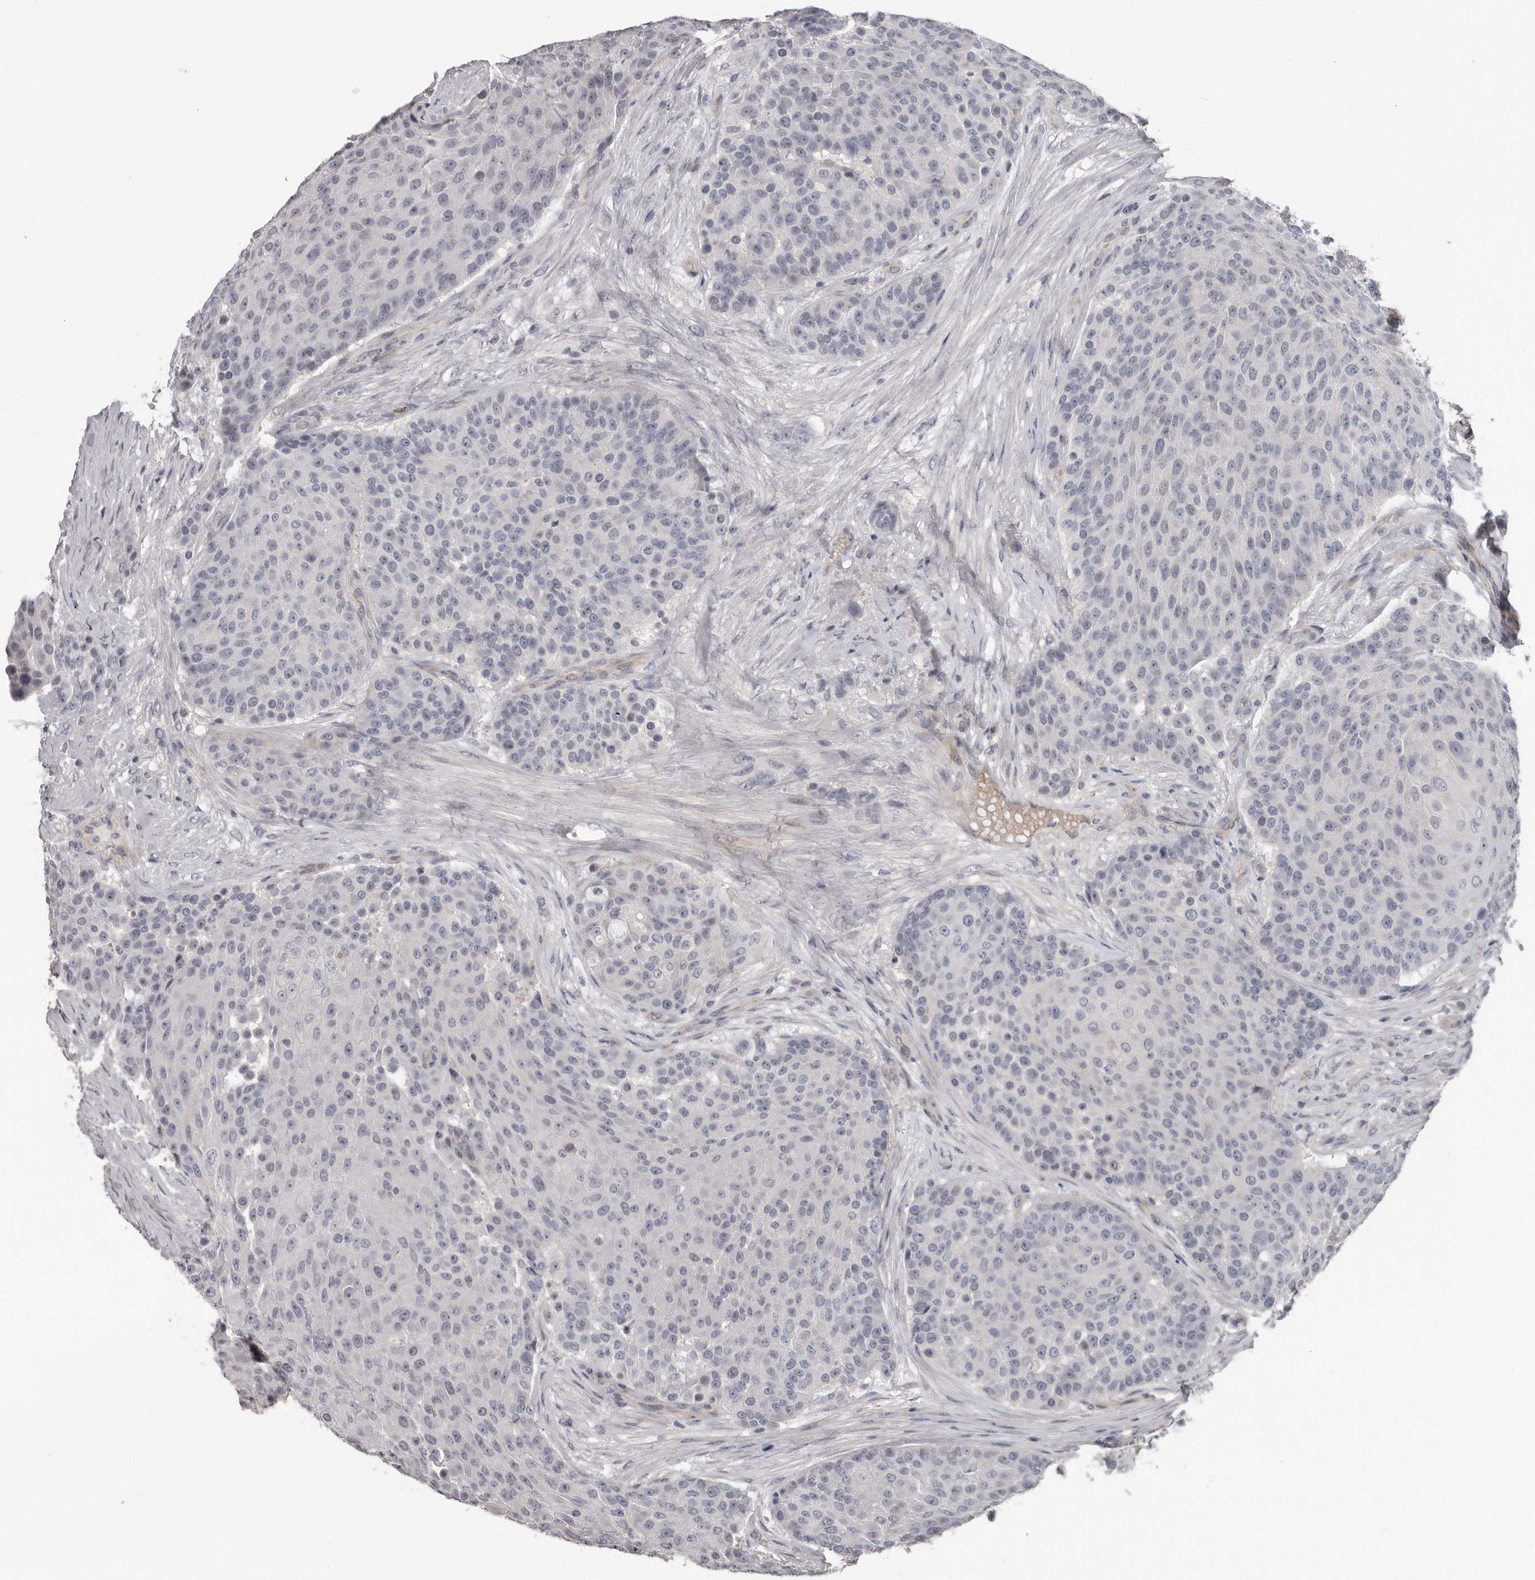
{"staining": {"intensity": "negative", "quantity": "none", "location": "none"}, "tissue": "urothelial cancer", "cell_type": "Tumor cells", "image_type": "cancer", "snomed": [{"axis": "morphology", "description": "Urothelial carcinoma, High grade"}, {"axis": "topography", "description": "Urinary bladder"}], "caption": "Immunohistochemistry image of human urothelial cancer stained for a protein (brown), which exhibits no staining in tumor cells.", "gene": "RNF217", "patient": {"sex": "female", "age": 63}}